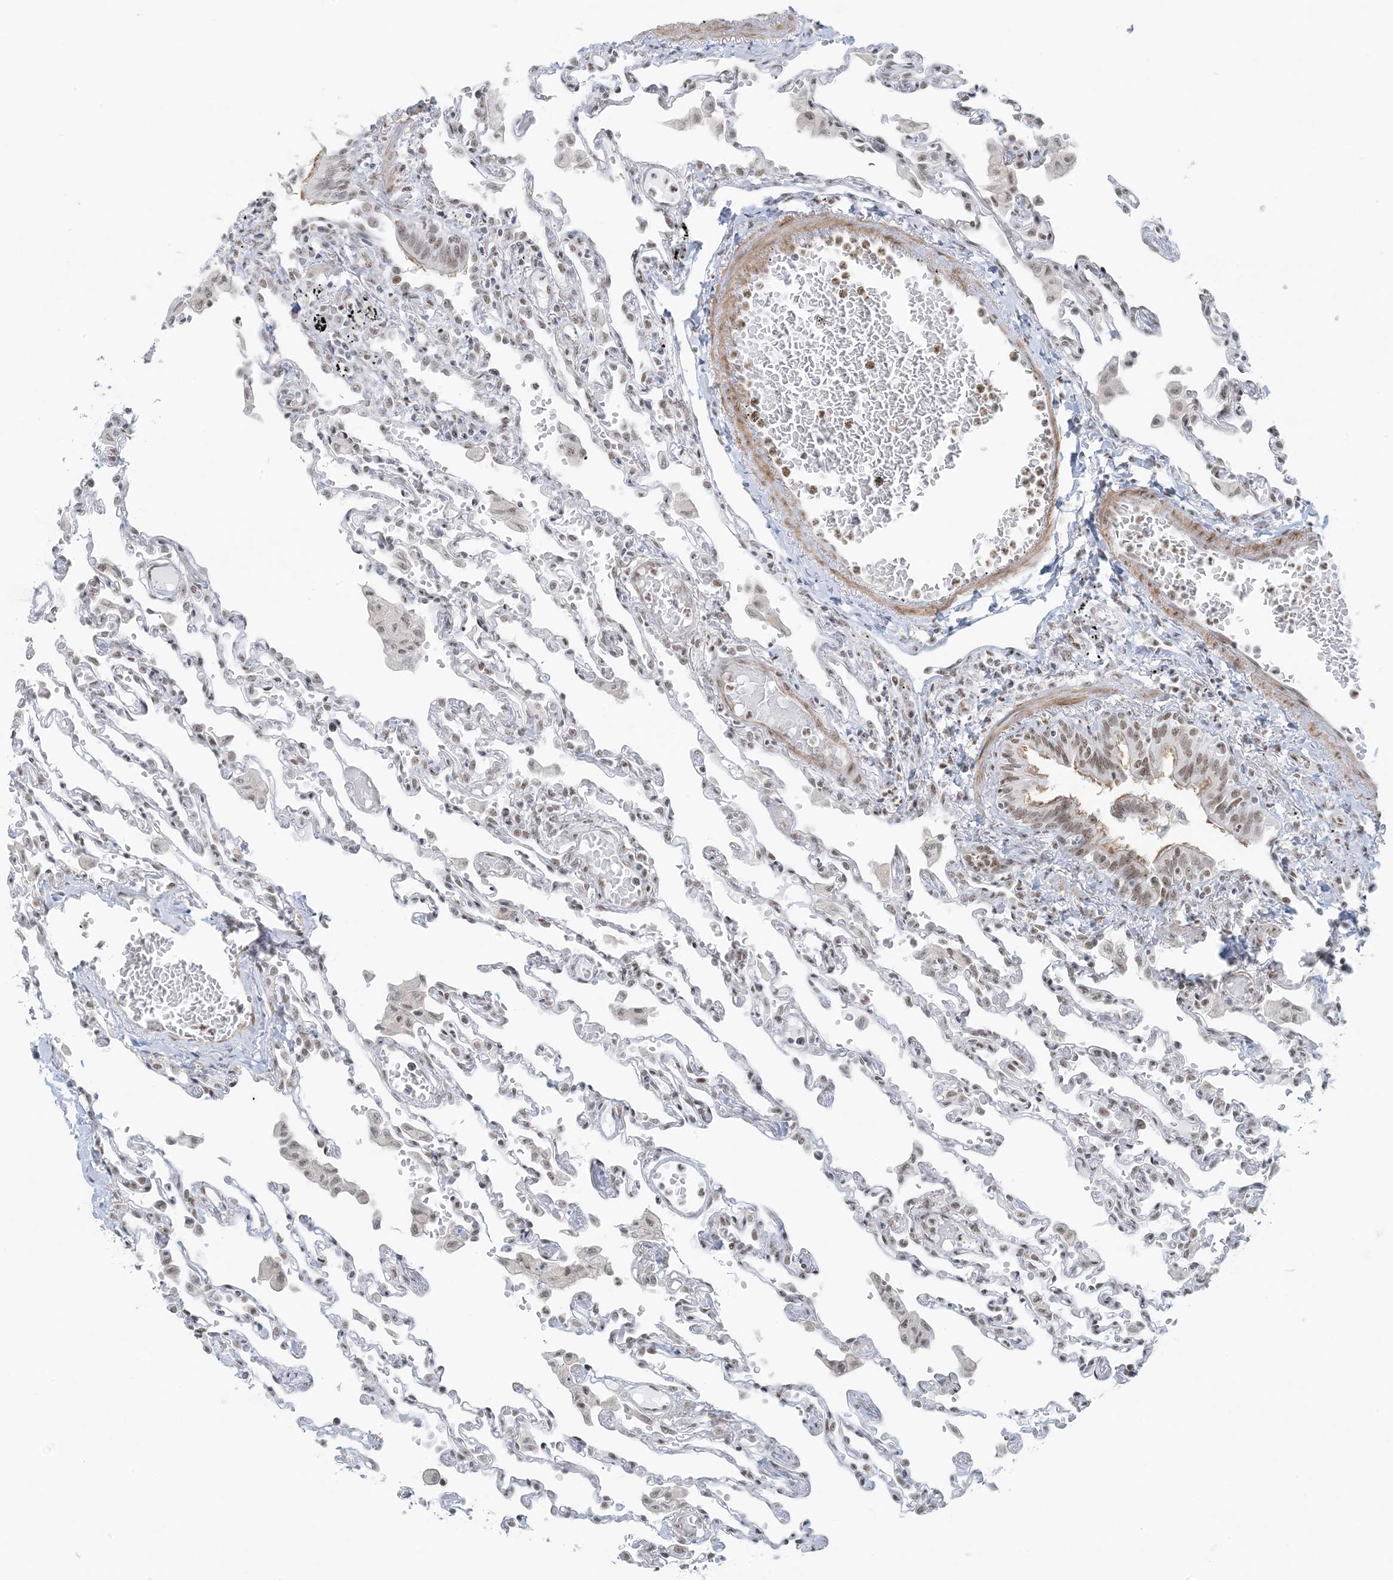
{"staining": {"intensity": "weak", "quantity": "25%-75%", "location": "nuclear"}, "tissue": "lung", "cell_type": "Alveolar cells", "image_type": "normal", "snomed": [{"axis": "morphology", "description": "Normal tissue, NOS"}, {"axis": "topography", "description": "Bronchus"}, {"axis": "topography", "description": "Lung"}], "caption": "A photomicrograph of lung stained for a protein exhibits weak nuclear brown staining in alveolar cells.", "gene": "ZNF787", "patient": {"sex": "female", "age": 49}}